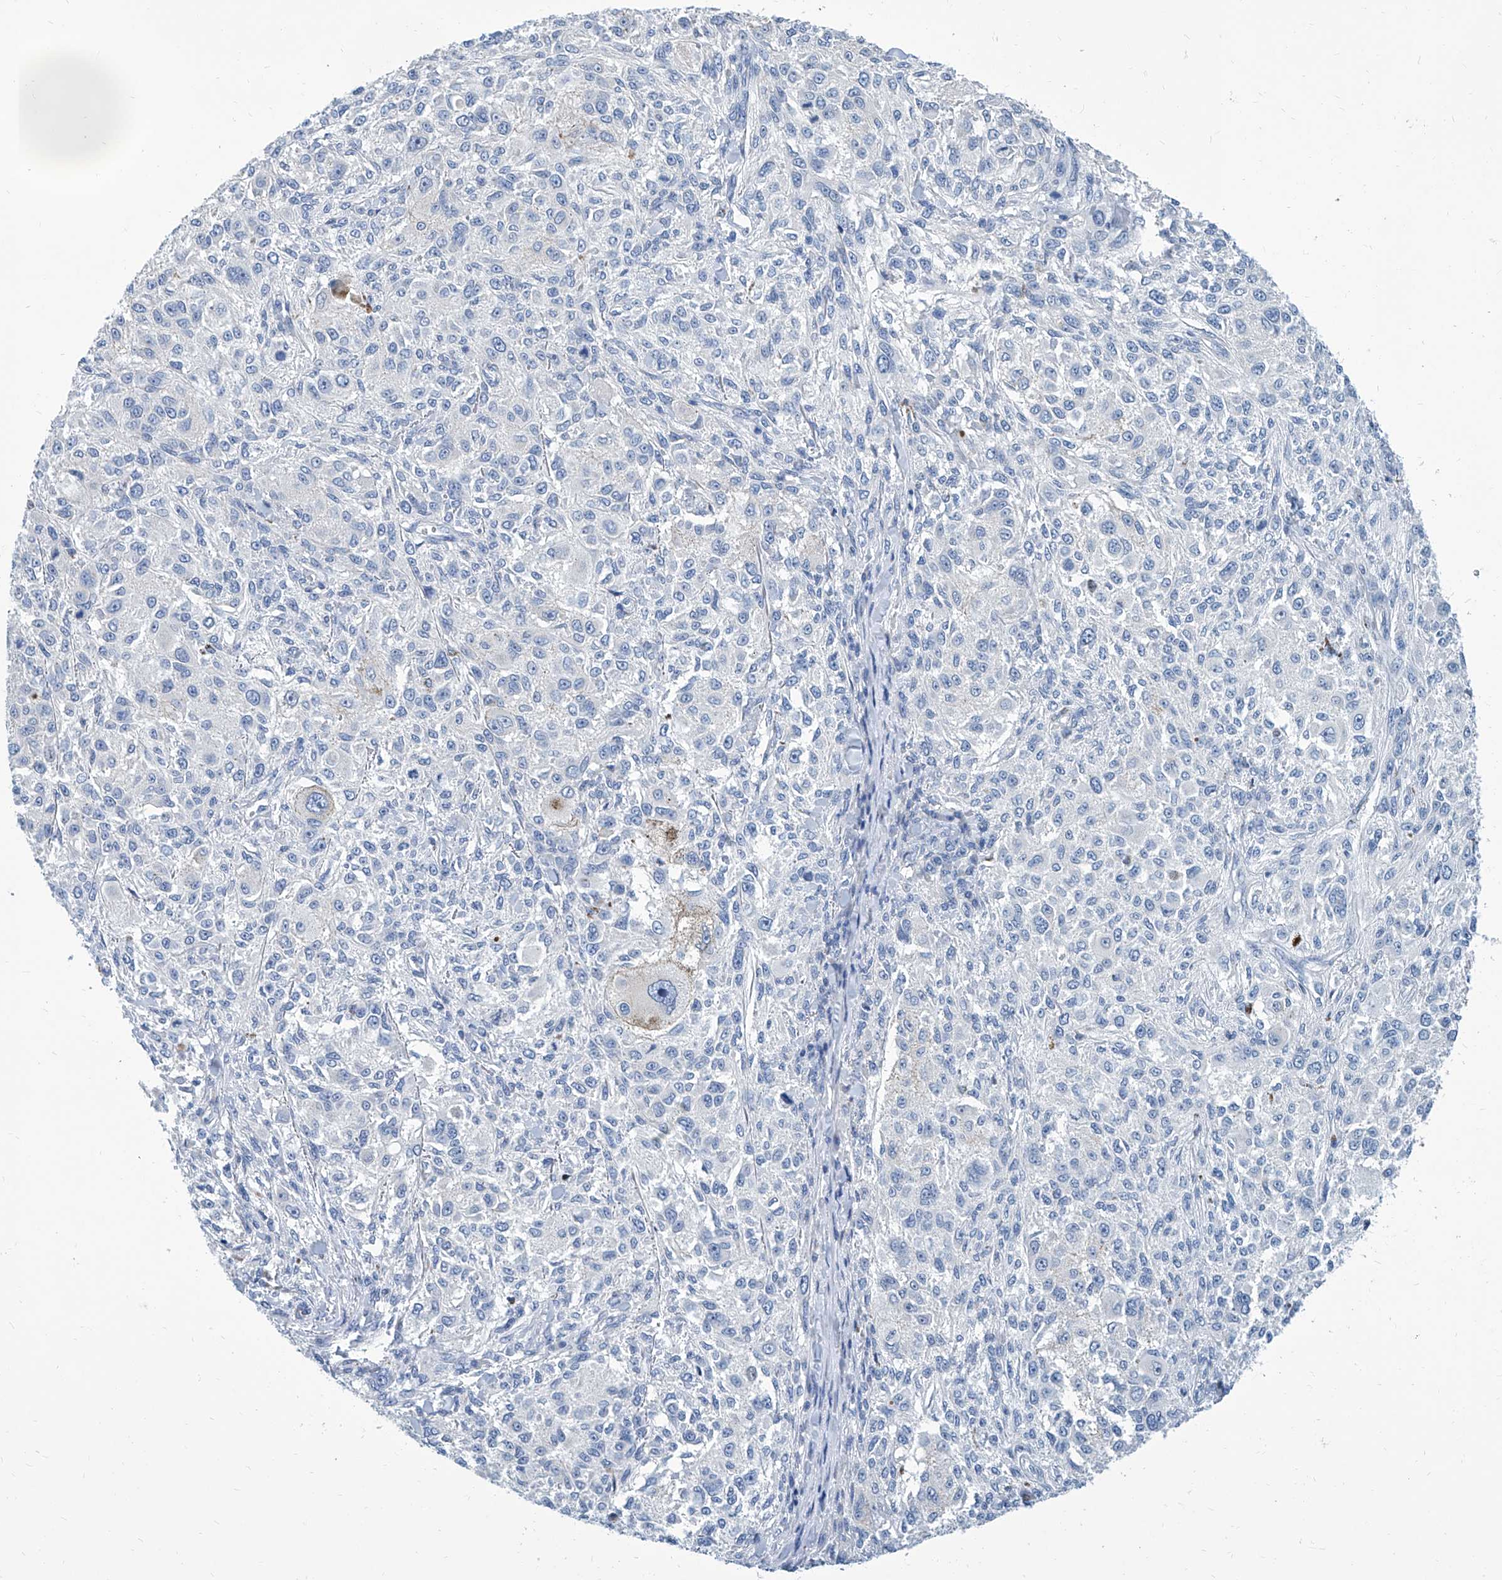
{"staining": {"intensity": "negative", "quantity": "none", "location": "none"}, "tissue": "melanoma", "cell_type": "Tumor cells", "image_type": "cancer", "snomed": [{"axis": "morphology", "description": "Necrosis, NOS"}, {"axis": "morphology", "description": "Malignant melanoma, NOS"}, {"axis": "topography", "description": "Skin"}], "caption": "This photomicrograph is of melanoma stained with immunohistochemistry to label a protein in brown with the nuclei are counter-stained blue. There is no expression in tumor cells.", "gene": "ZNF519", "patient": {"sex": "female", "age": 87}}